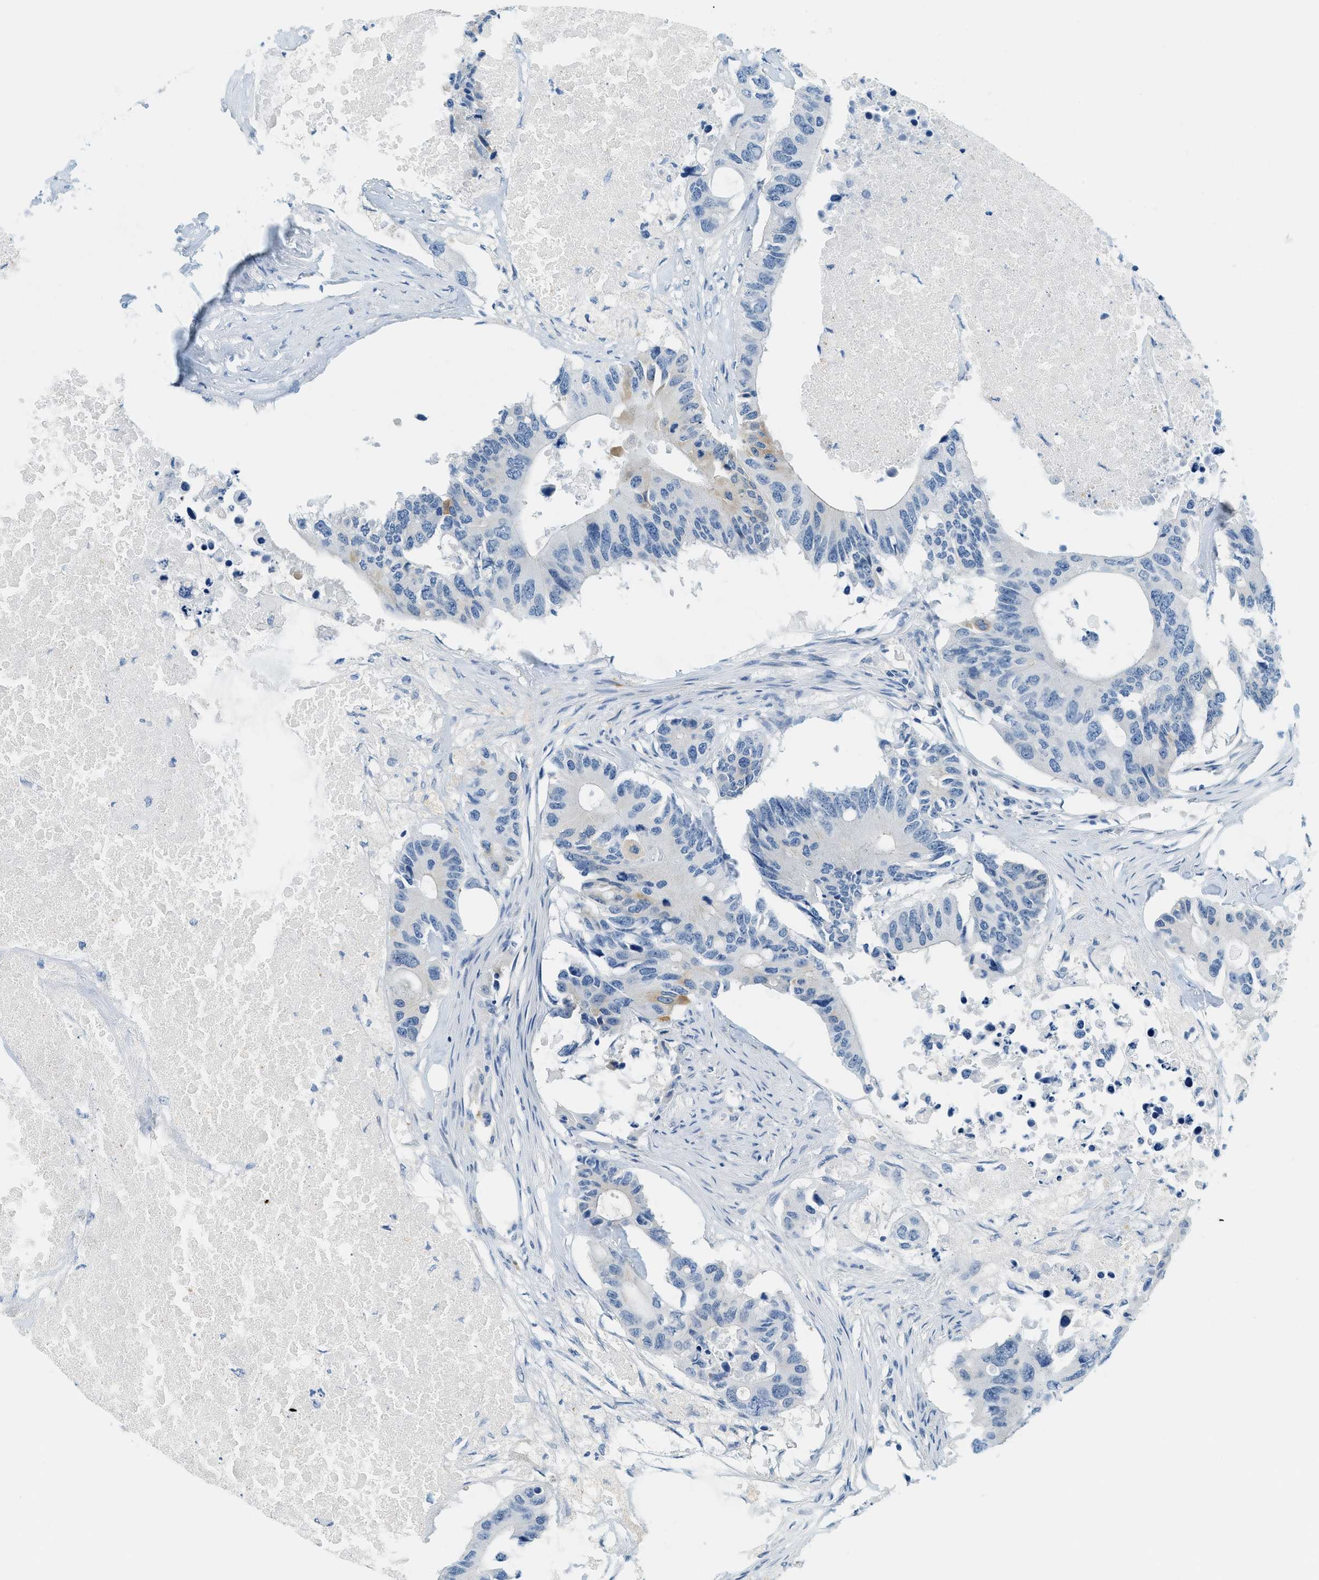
{"staining": {"intensity": "weak", "quantity": "<25%", "location": "cytoplasmic/membranous"}, "tissue": "colorectal cancer", "cell_type": "Tumor cells", "image_type": "cancer", "snomed": [{"axis": "morphology", "description": "Adenocarcinoma, NOS"}, {"axis": "topography", "description": "Colon"}], "caption": "High power microscopy micrograph of an immunohistochemistry photomicrograph of colorectal cancer (adenocarcinoma), revealing no significant expression in tumor cells.", "gene": "CYP4X1", "patient": {"sex": "male", "age": 71}}